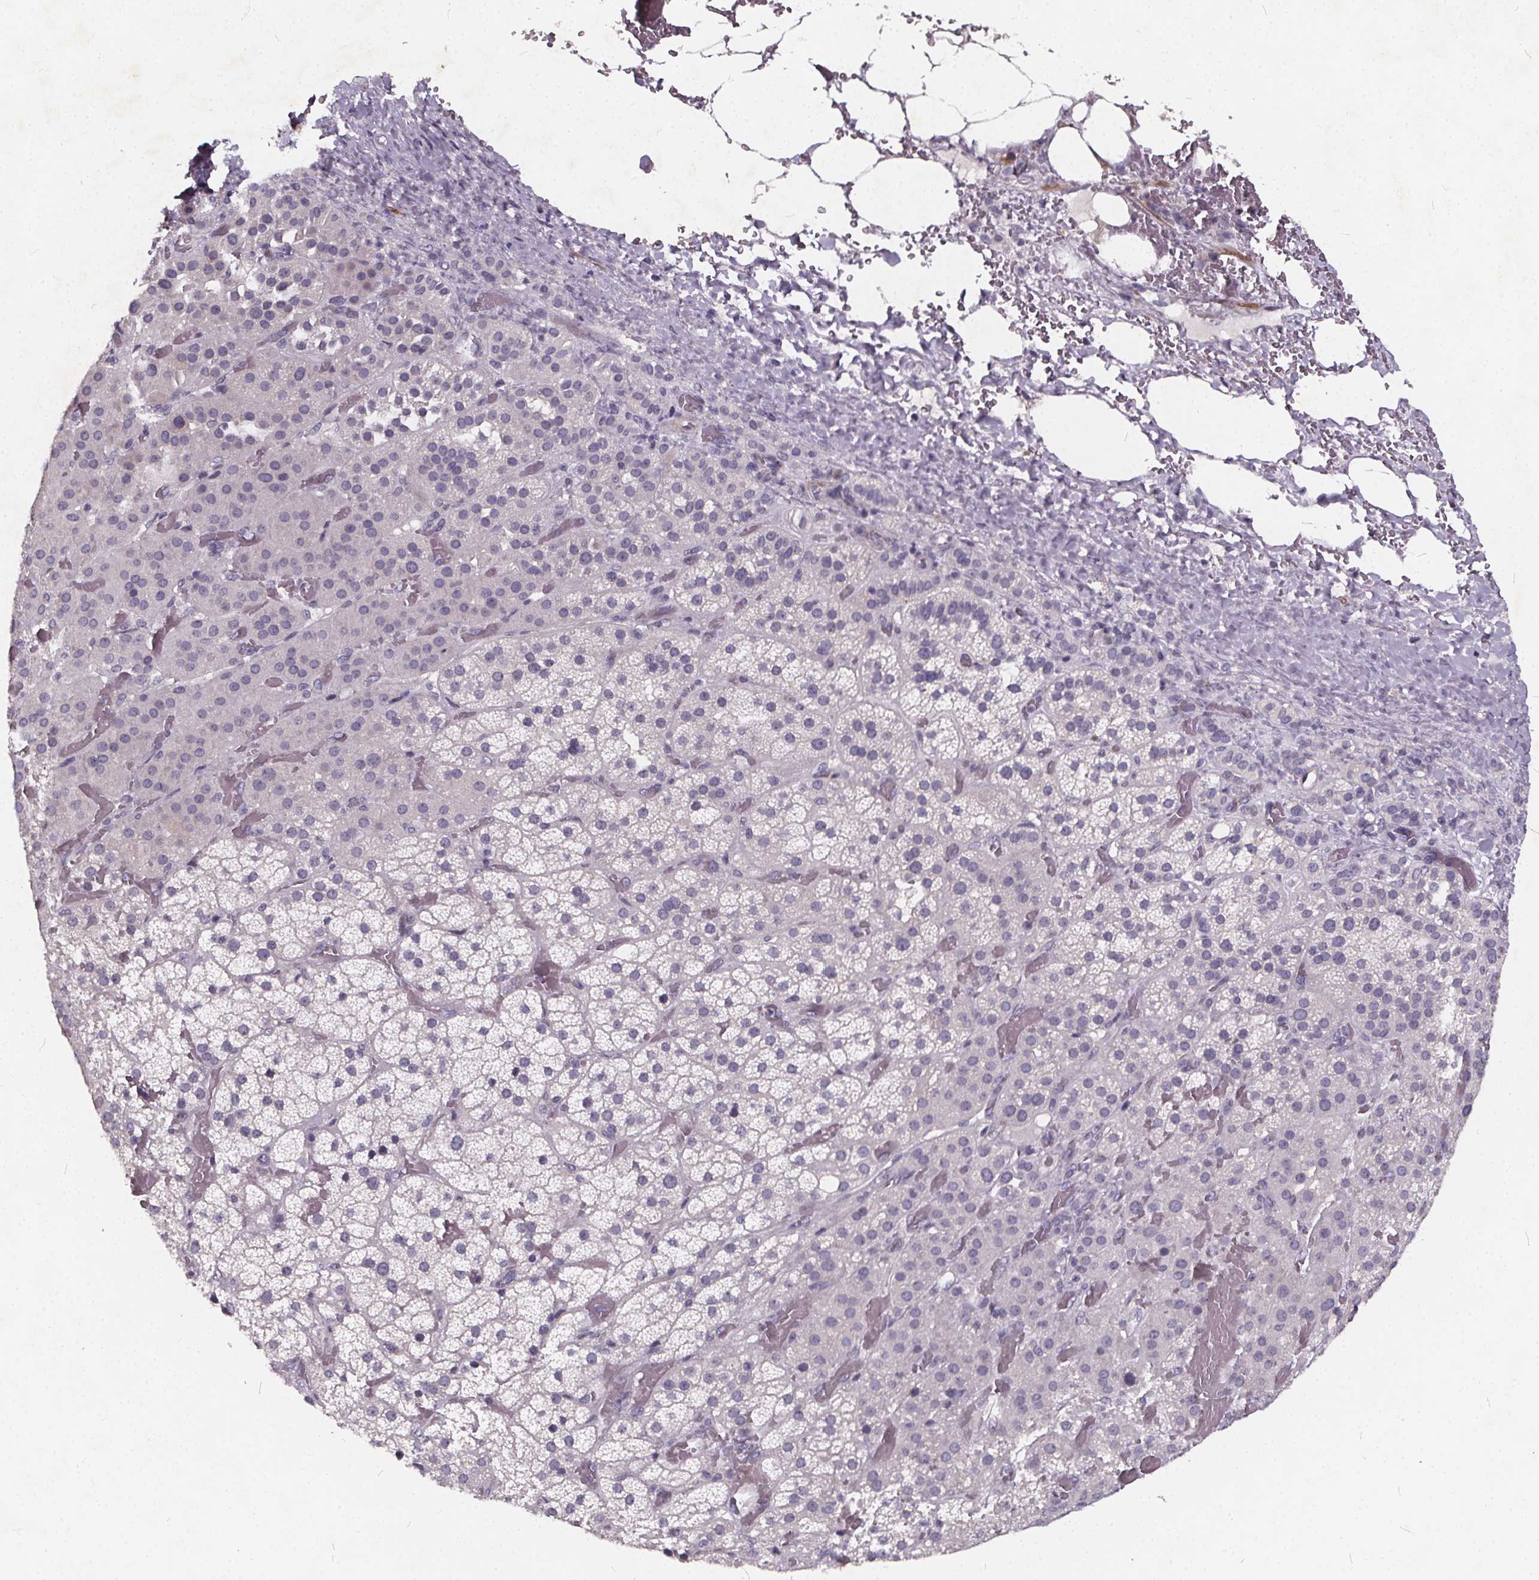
{"staining": {"intensity": "negative", "quantity": "none", "location": "none"}, "tissue": "adrenal gland", "cell_type": "Glandular cells", "image_type": "normal", "snomed": [{"axis": "morphology", "description": "Normal tissue, NOS"}, {"axis": "topography", "description": "Adrenal gland"}], "caption": "DAB immunohistochemical staining of normal human adrenal gland displays no significant positivity in glandular cells.", "gene": "TSPAN14", "patient": {"sex": "male", "age": 57}}